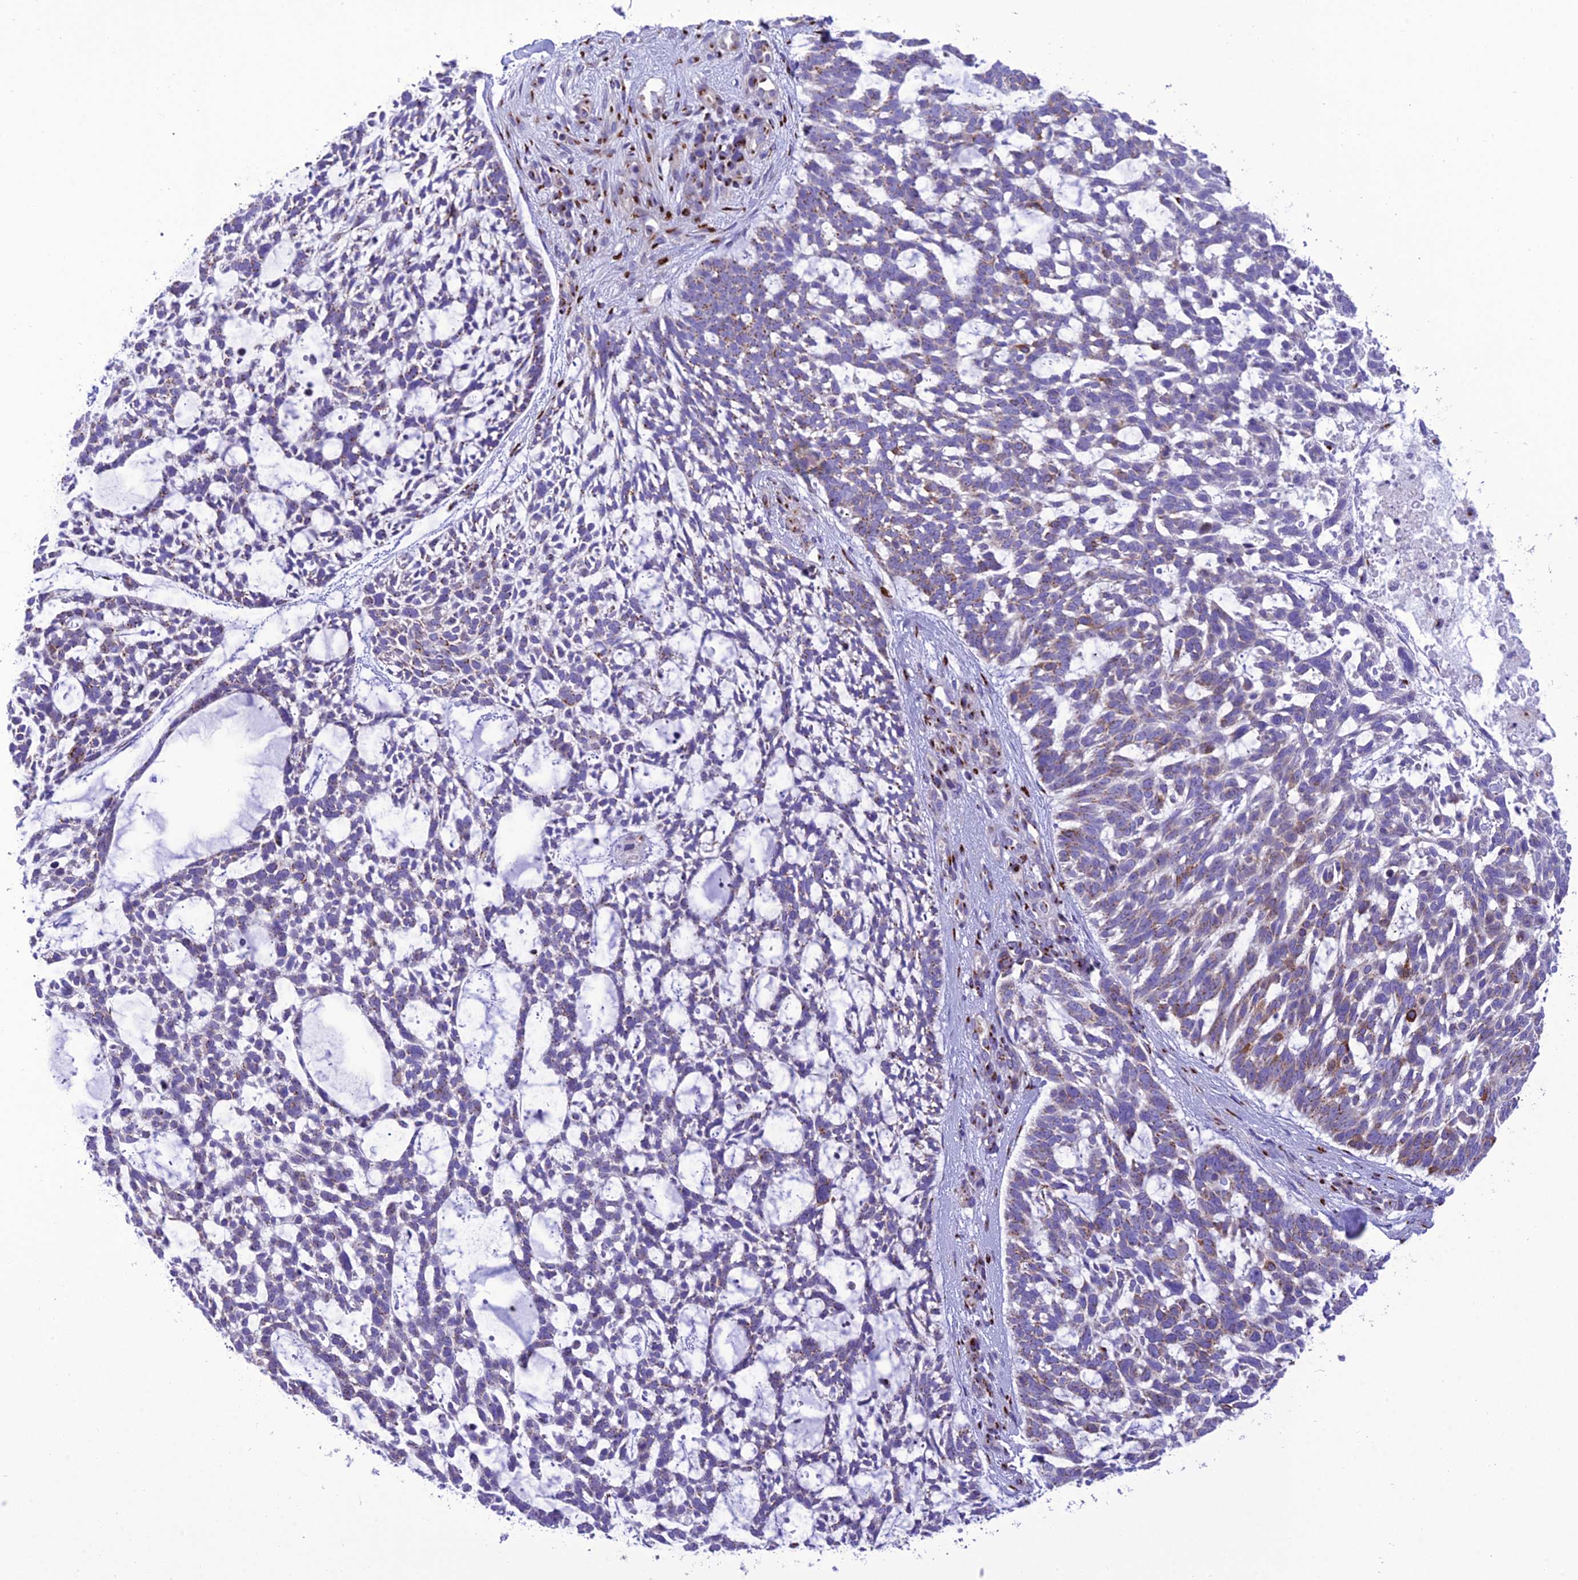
{"staining": {"intensity": "moderate", "quantity": "<25%", "location": "cytoplasmic/membranous"}, "tissue": "skin cancer", "cell_type": "Tumor cells", "image_type": "cancer", "snomed": [{"axis": "morphology", "description": "Basal cell carcinoma"}, {"axis": "topography", "description": "Skin"}], "caption": "Protein staining of basal cell carcinoma (skin) tissue shows moderate cytoplasmic/membranous positivity in about <25% of tumor cells.", "gene": "GOLM2", "patient": {"sex": "male", "age": 88}}